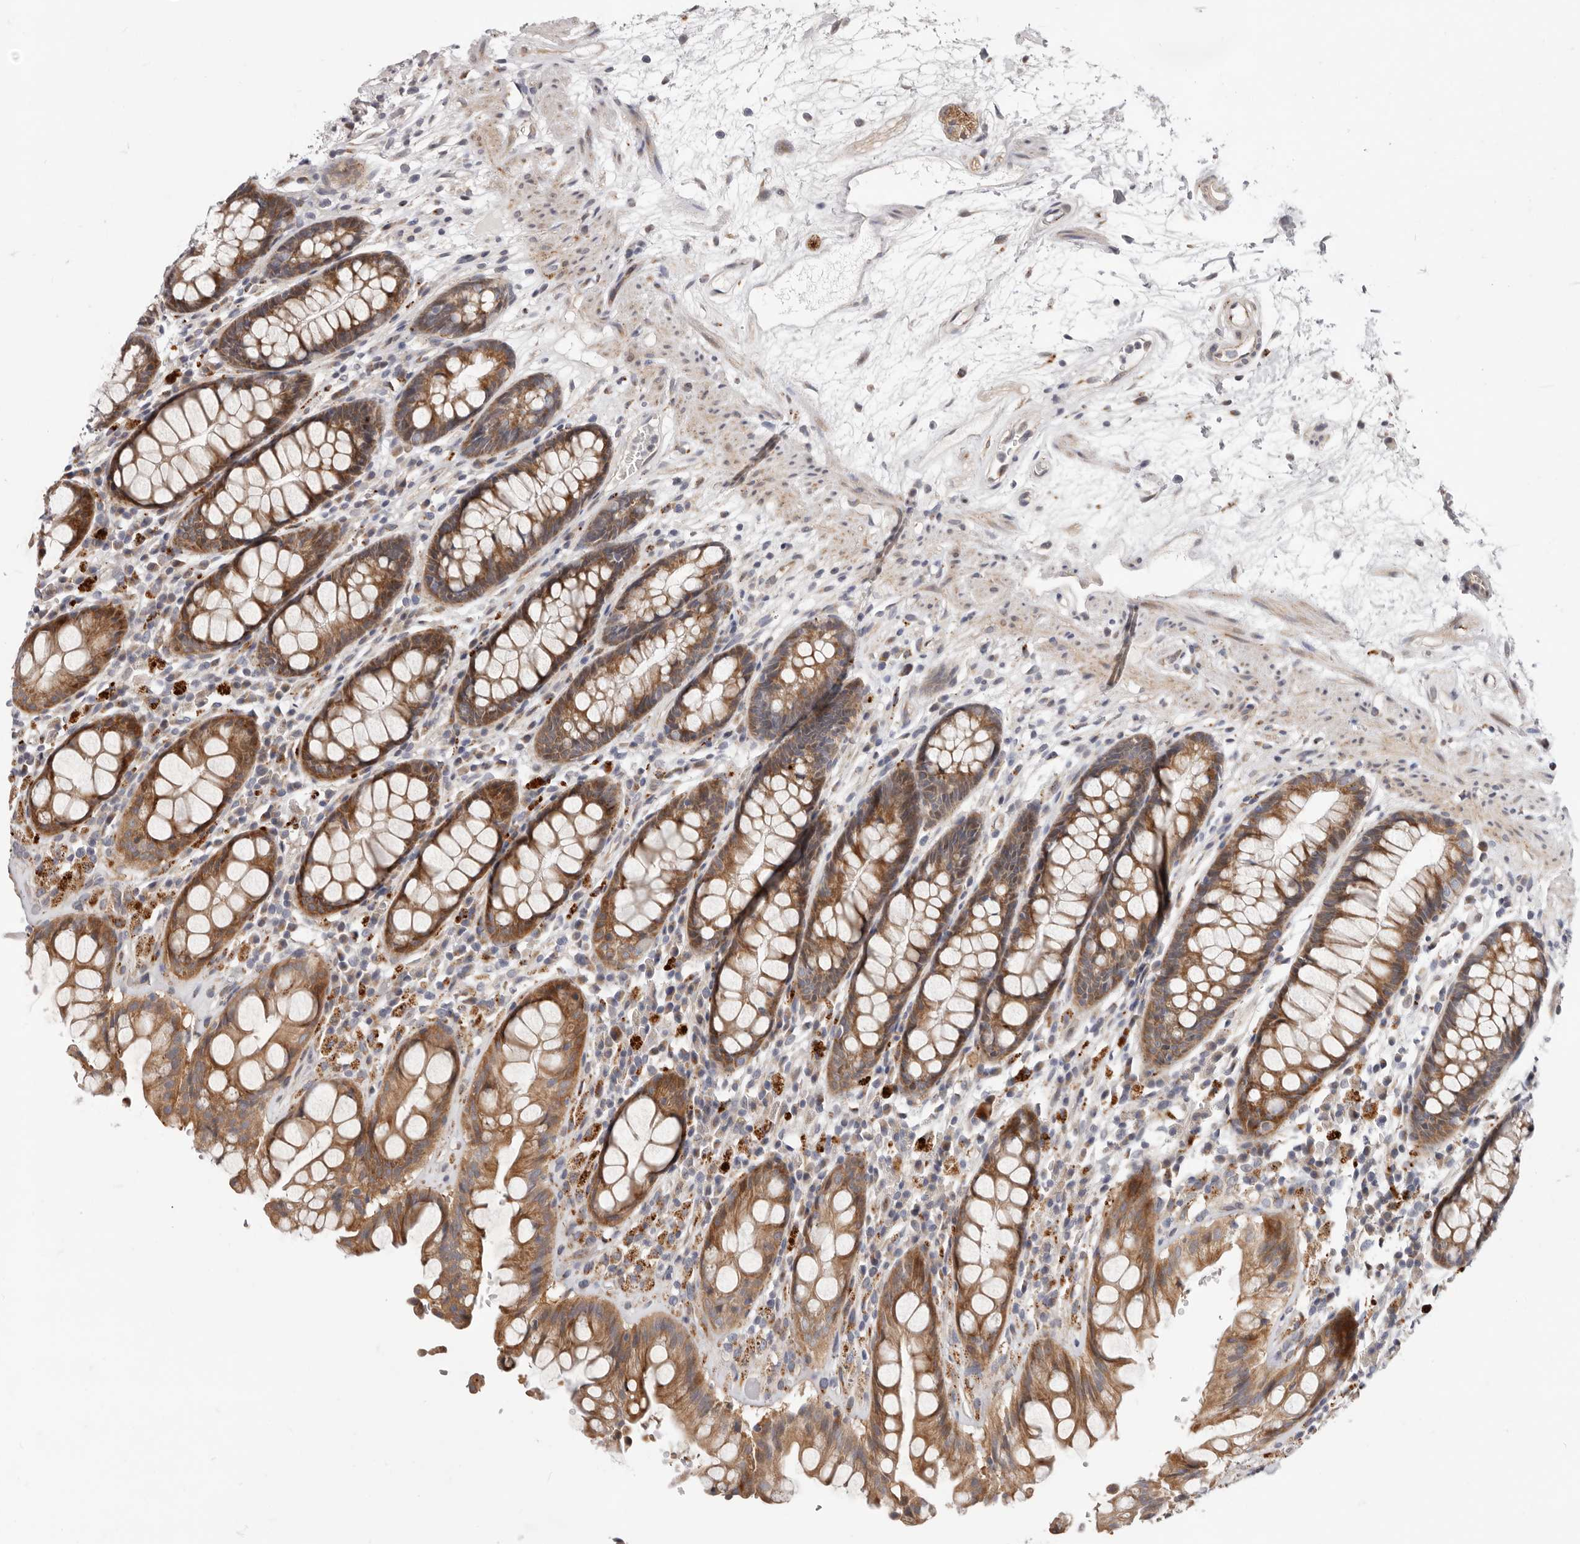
{"staining": {"intensity": "strong", "quantity": ">75%", "location": "cytoplasmic/membranous"}, "tissue": "rectum", "cell_type": "Glandular cells", "image_type": "normal", "snomed": [{"axis": "morphology", "description": "Normal tissue, NOS"}, {"axis": "topography", "description": "Rectum"}], "caption": "Immunohistochemical staining of normal human rectum displays >75% levels of strong cytoplasmic/membranous protein staining in approximately >75% of glandular cells. (Stains: DAB (3,3'-diaminobenzidine) in brown, nuclei in blue, Microscopy: brightfield microscopy at high magnification).", "gene": "TOR3A", "patient": {"sex": "male", "age": 64}}